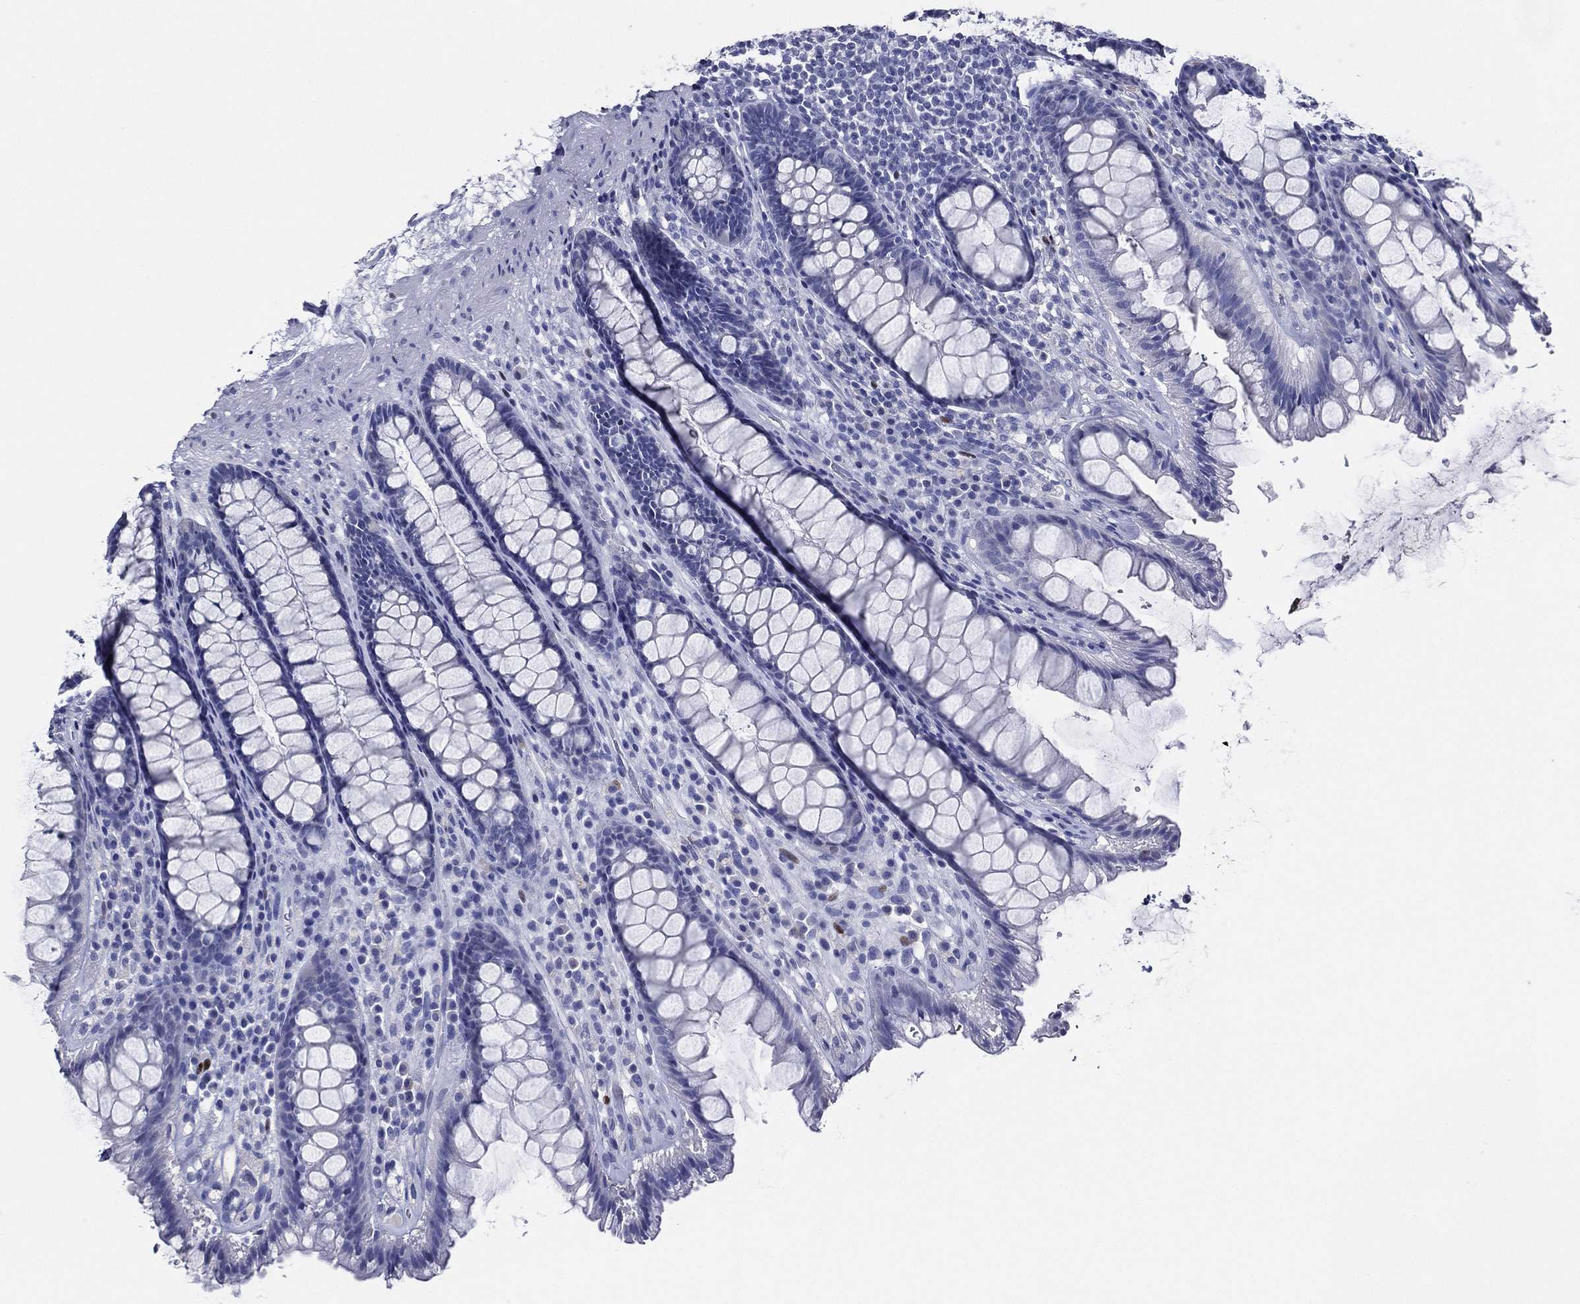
{"staining": {"intensity": "negative", "quantity": "none", "location": "none"}, "tissue": "rectum", "cell_type": "Glandular cells", "image_type": "normal", "snomed": [{"axis": "morphology", "description": "Normal tissue, NOS"}, {"axis": "topography", "description": "Rectum"}], "caption": "Human rectum stained for a protein using IHC reveals no expression in glandular cells.", "gene": "TFAP2A", "patient": {"sex": "male", "age": 72}}